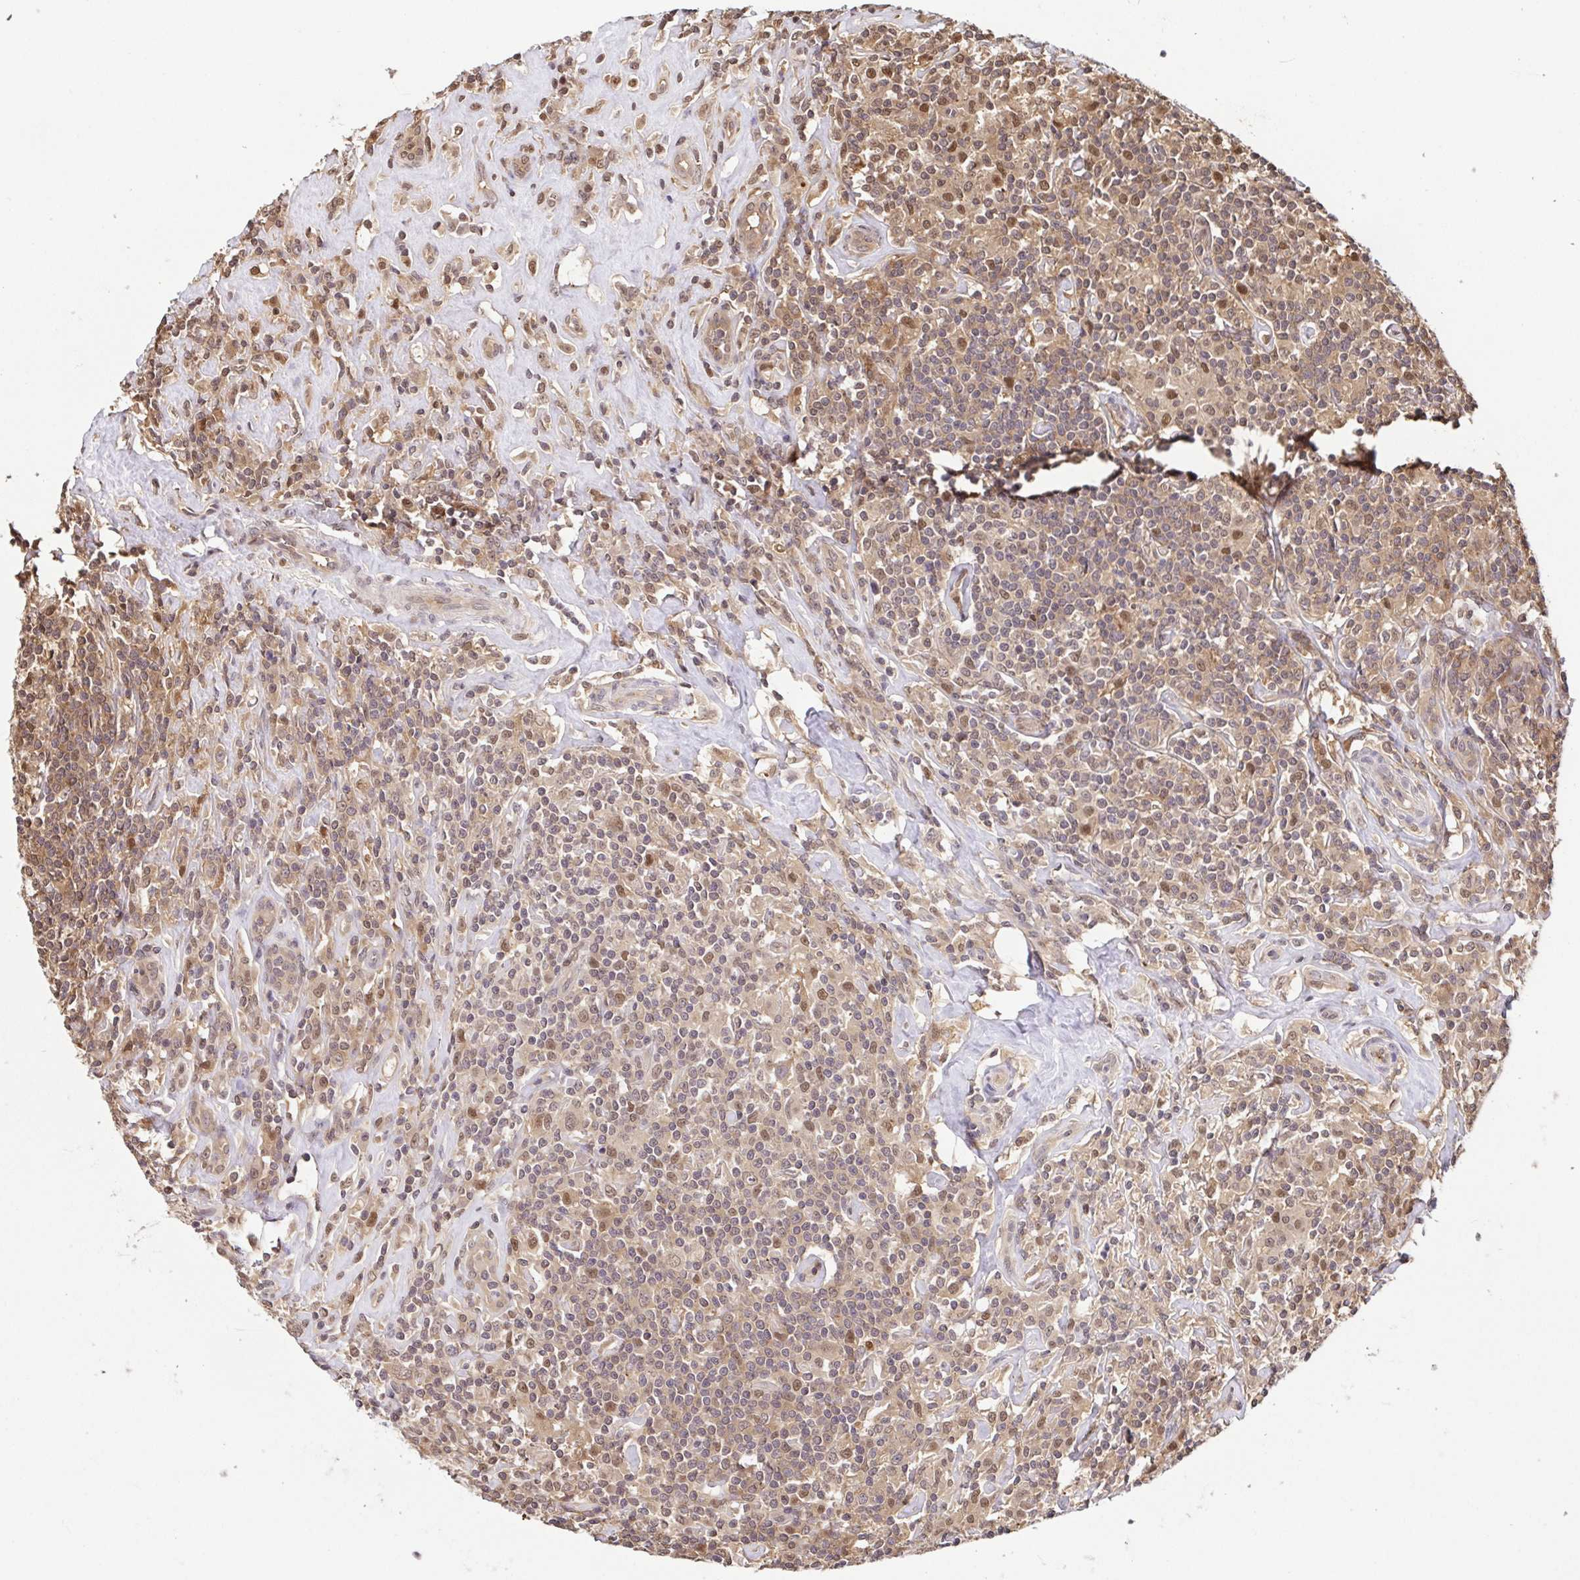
{"staining": {"intensity": "moderate", "quantity": ">75%", "location": "cytoplasmic/membranous,nuclear"}, "tissue": "lymphoma", "cell_type": "Tumor cells", "image_type": "cancer", "snomed": [{"axis": "morphology", "description": "Hodgkin's disease, NOS"}, {"axis": "morphology", "description": "Hodgkin's lymphoma, nodular sclerosis"}, {"axis": "topography", "description": "Lymph node"}], "caption": "Immunohistochemistry (IHC) micrograph of neoplastic tissue: Hodgkin's lymphoma, nodular sclerosis stained using immunohistochemistry reveals medium levels of moderate protein expression localized specifically in the cytoplasmic/membranous and nuclear of tumor cells, appearing as a cytoplasmic/membranous and nuclear brown color.", "gene": "PSMB9", "patient": {"sex": "female", "age": 10}}